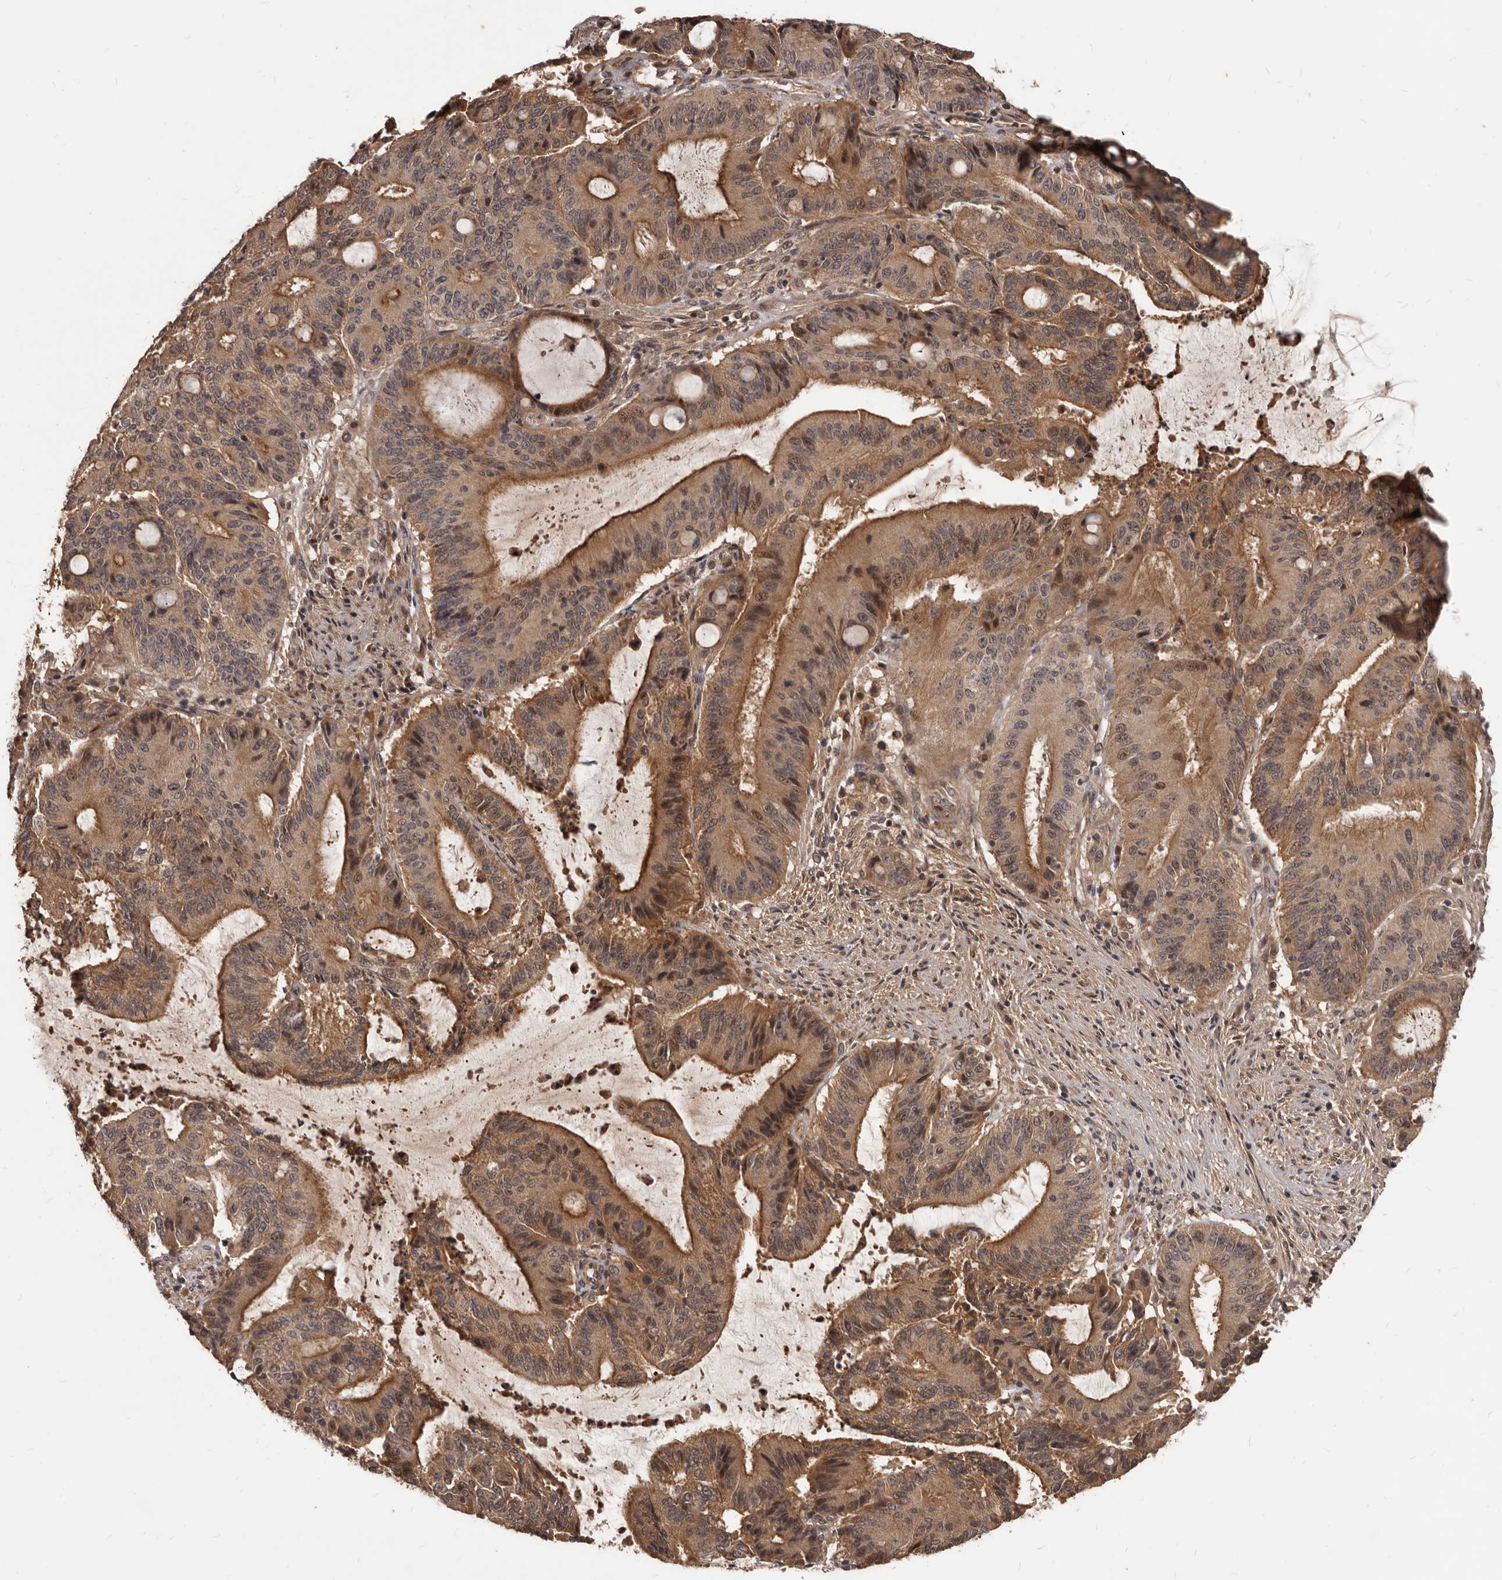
{"staining": {"intensity": "moderate", "quantity": ">75%", "location": "cytoplasmic/membranous,nuclear"}, "tissue": "liver cancer", "cell_type": "Tumor cells", "image_type": "cancer", "snomed": [{"axis": "morphology", "description": "Normal tissue, NOS"}, {"axis": "morphology", "description": "Cholangiocarcinoma"}, {"axis": "topography", "description": "Liver"}, {"axis": "topography", "description": "Peripheral nerve tissue"}], "caption": "This is an image of immunohistochemistry (IHC) staining of liver cancer (cholangiocarcinoma), which shows moderate expression in the cytoplasmic/membranous and nuclear of tumor cells.", "gene": "GABPB2", "patient": {"sex": "female", "age": 73}}